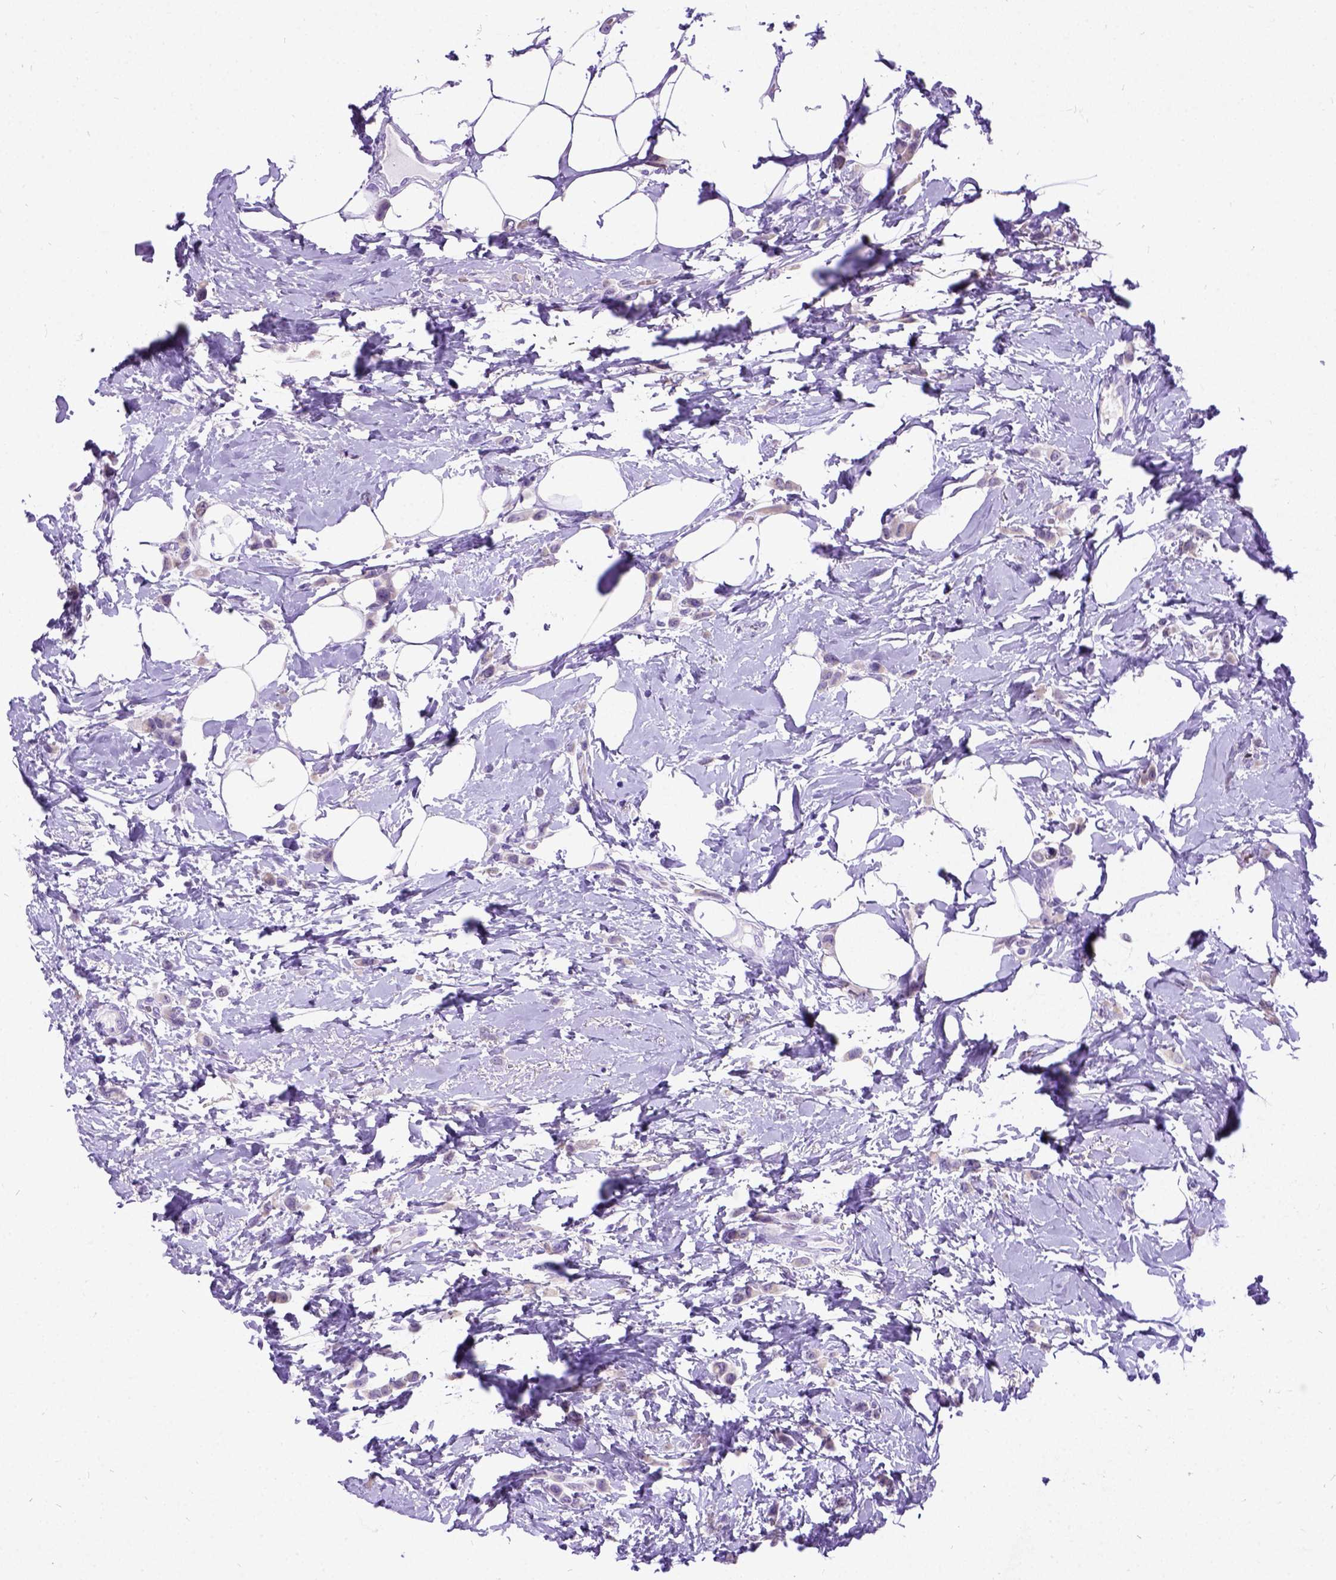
{"staining": {"intensity": "weak", "quantity": ">75%", "location": "cytoplasmic/membranous"}, "tissue": "breast cancer", "cell_type": "Tumor cells", "image_type": "cancer", "snomed": [{"axis": "morphology", "description": "Lobular carcinoma"}, {"axis": "topography", "description": "Breast"}], "caption": "Immunohistochemical staining of breast lobular carcinoma demonstrates low levels of weak cytoplasmic/membranous expression in about >75% of tumor cells.", "gene": "NEUROD4", "patient": {"sex": "female", "age": 66}}